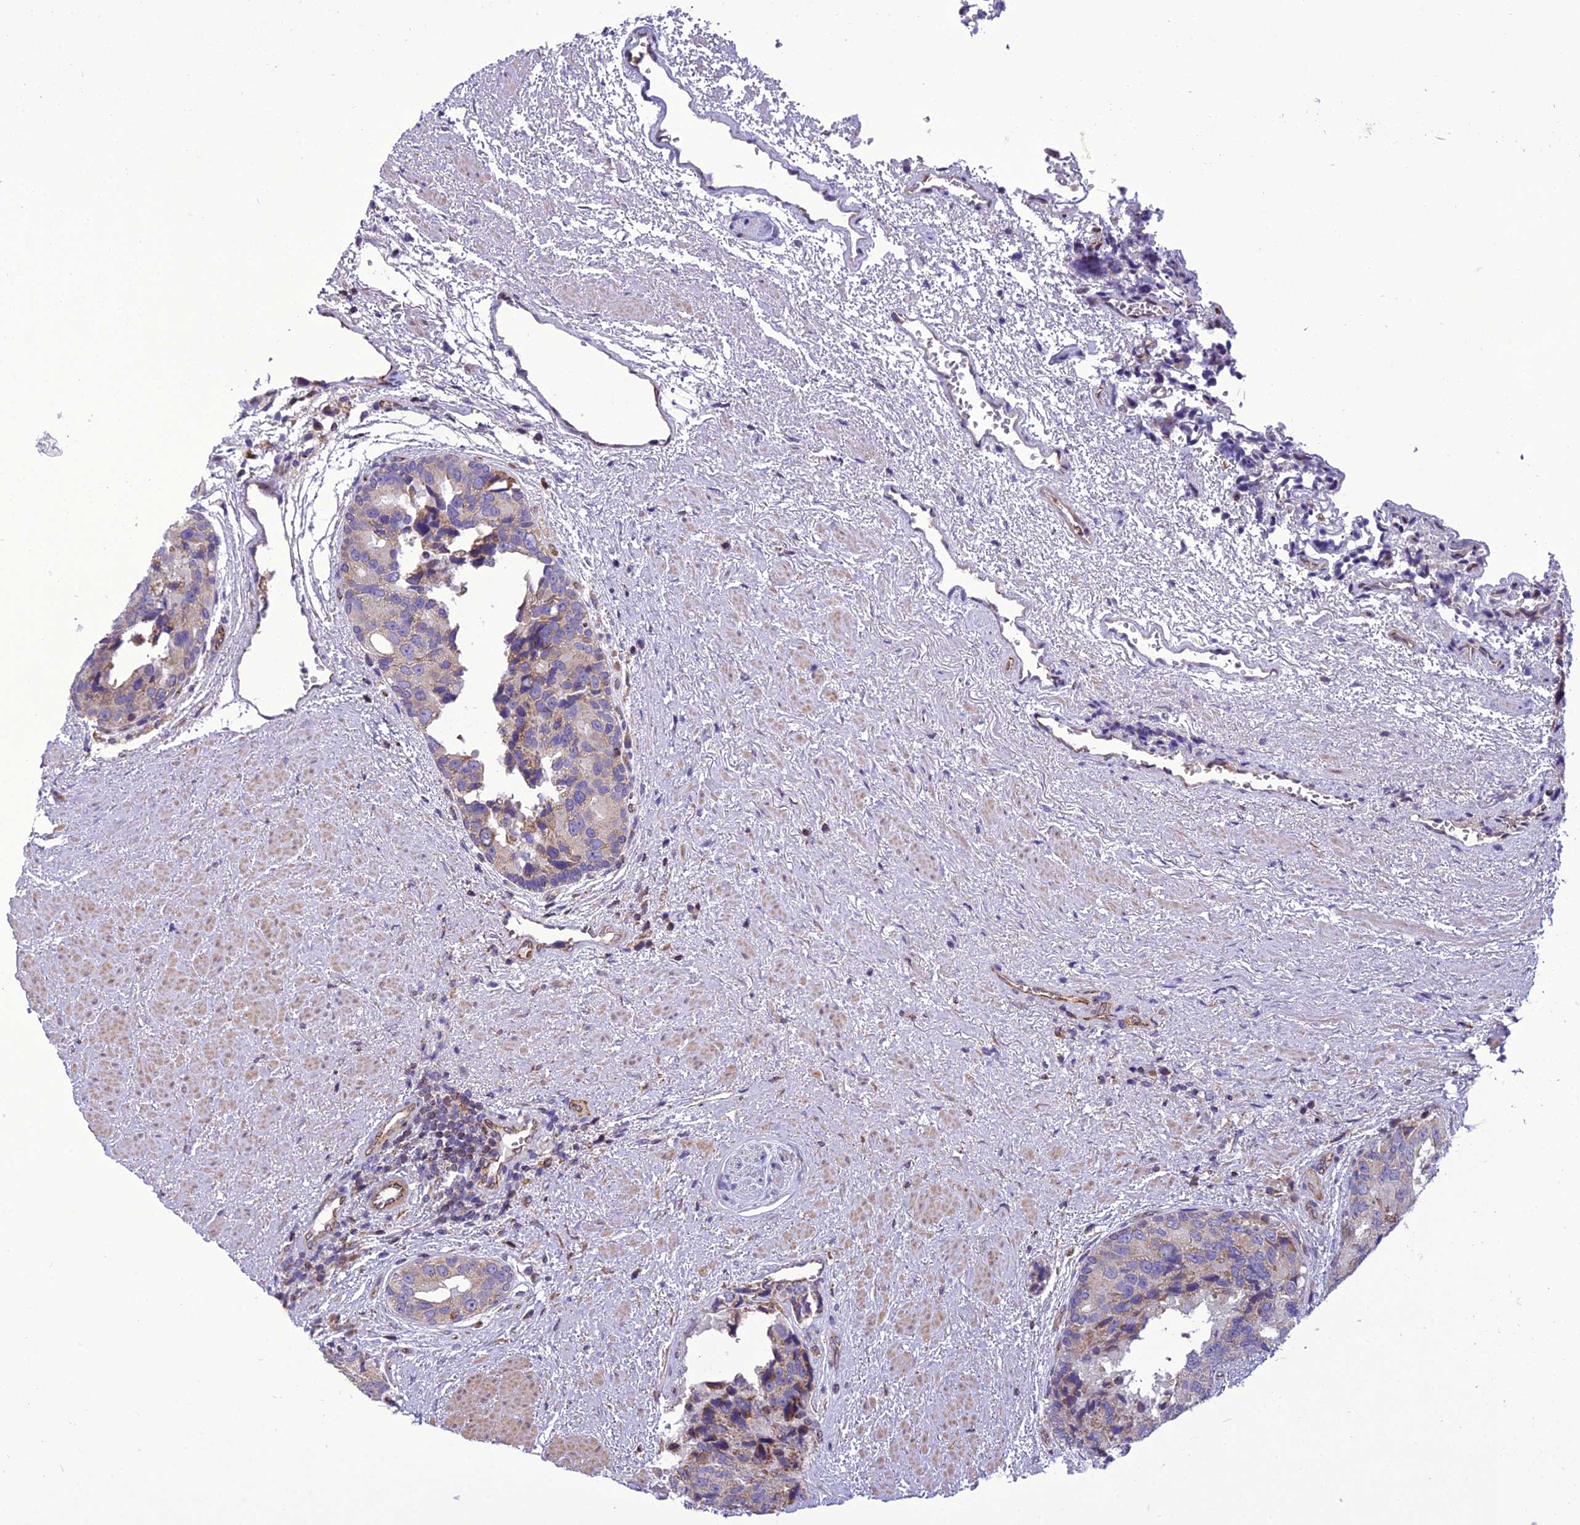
{"staining": {"intensity": "weak", "quantity": "<25%", "location": "cytoplasmic/membranous"}, "tissue": "prostate cancer", "cell_type": "Tumor cells", "image_type": "cancer", "snomed": [{"axis": "morphology", "description": "Adenocarcinoma, High grade"}, {"axis": "topography", "description": "Prostate"}], "caption": "Tumor cells are negative for brown protein staining in prostate cancer (high-grade adenocarcinoma).", "gene": "GIMAP1", "patient": {"sex": "male", "age": 70}}